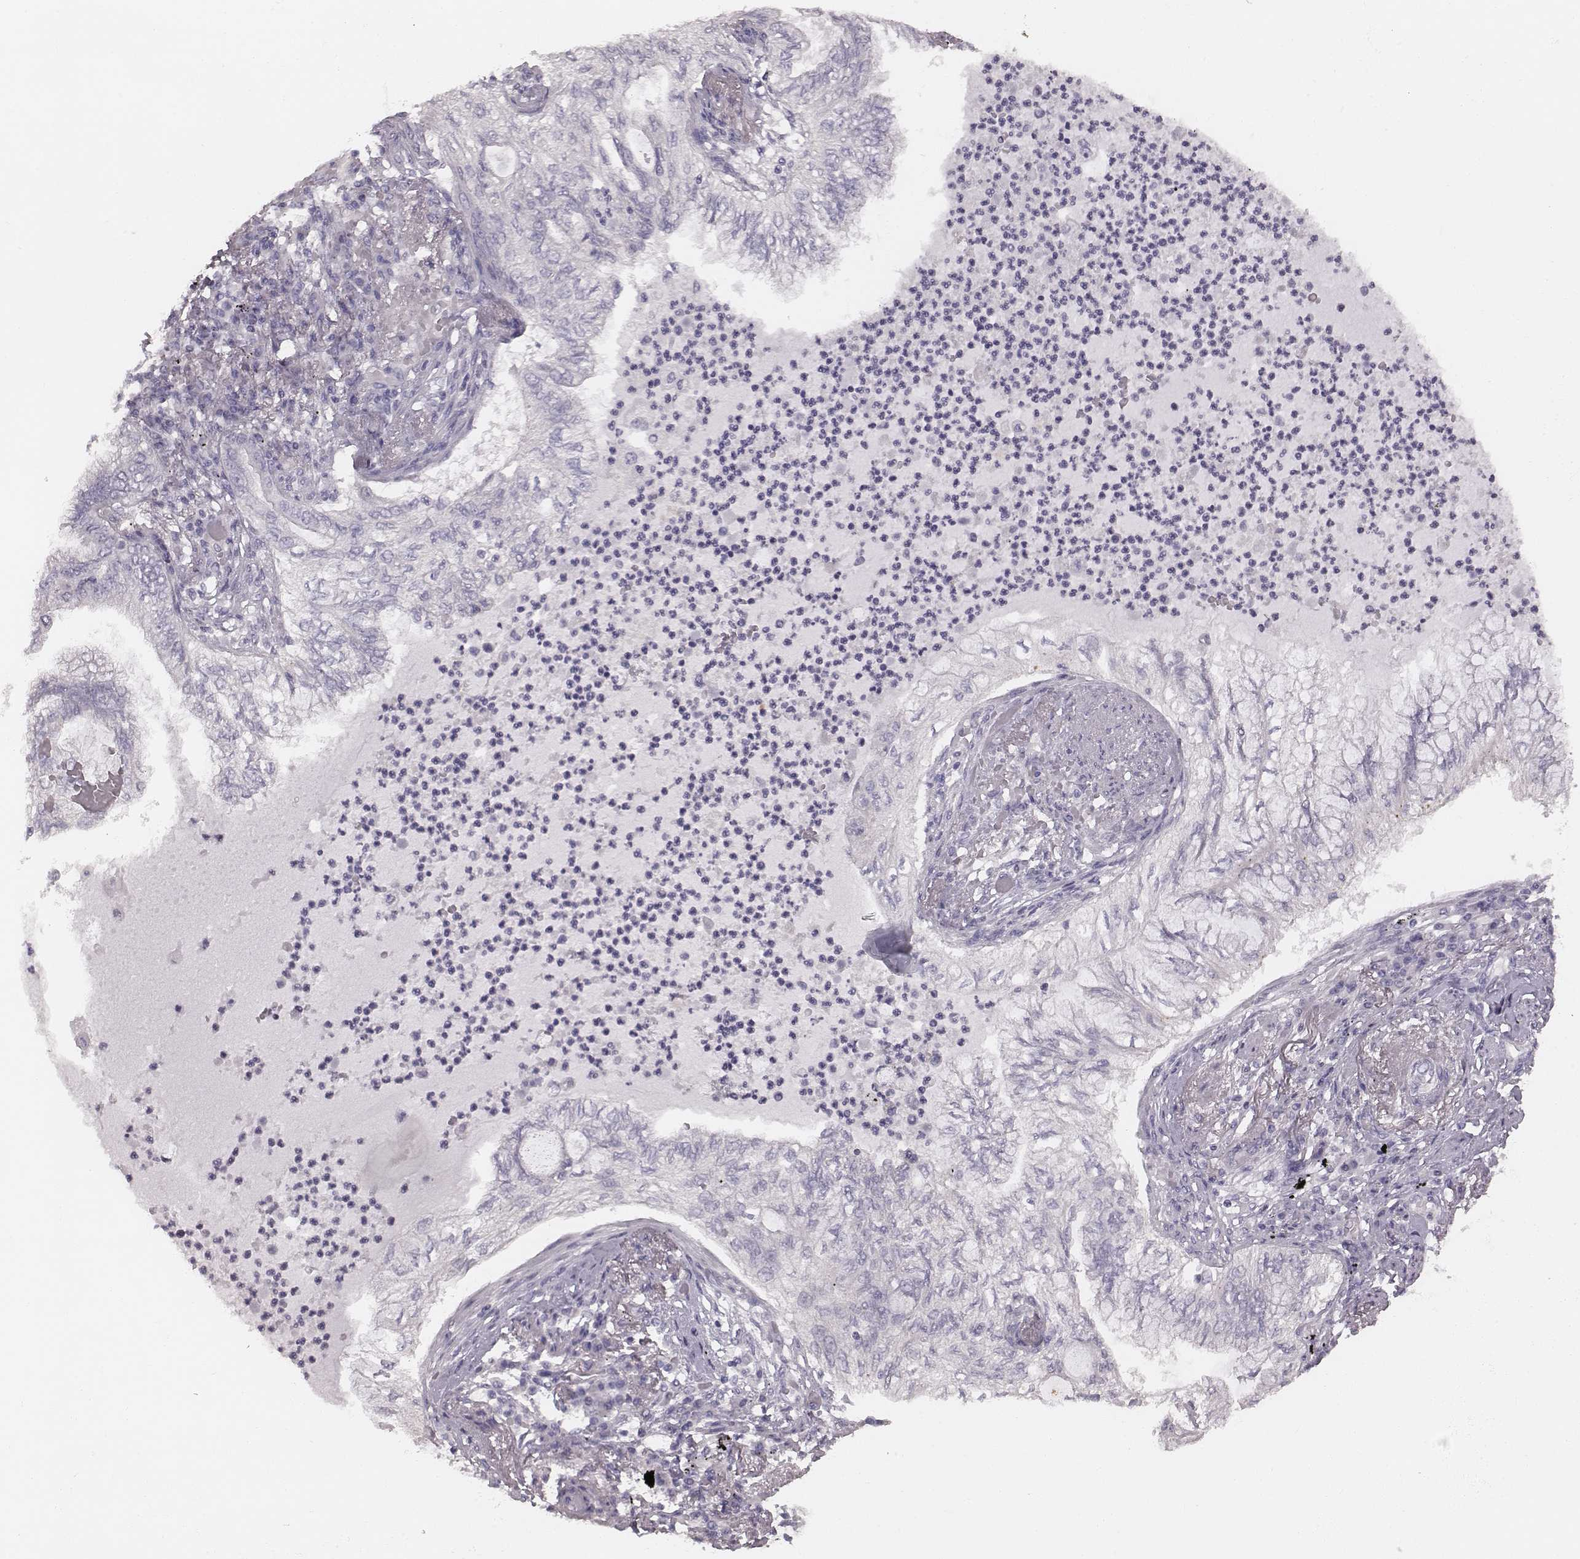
{"staining": {"intensity": "negative", "quantity": "none", "location": "none"}, "tissue": "lung cancer", "cell_type": "Tumor cells", "image_type": "cancer", "snomed": [{"axis": "morphology", "description": "Normal tissue, NOS"}, {"axis": "morphology", "description": "Adenocarcinoma, NOS"}, {"axis": "topography", "description": "Bronchus"}, {"axis": "topography", "description": "Lung"}], "caption": "Immunohistochemistry image of neoplastic tissue: adenocarcinoma (lung) stained with DAB (3,3'-diaminobenzidine) demonstrates no significant protein staining in tumor cells.", "gene": "ZP4", "patient": {"sex": "female", "age": 70}}